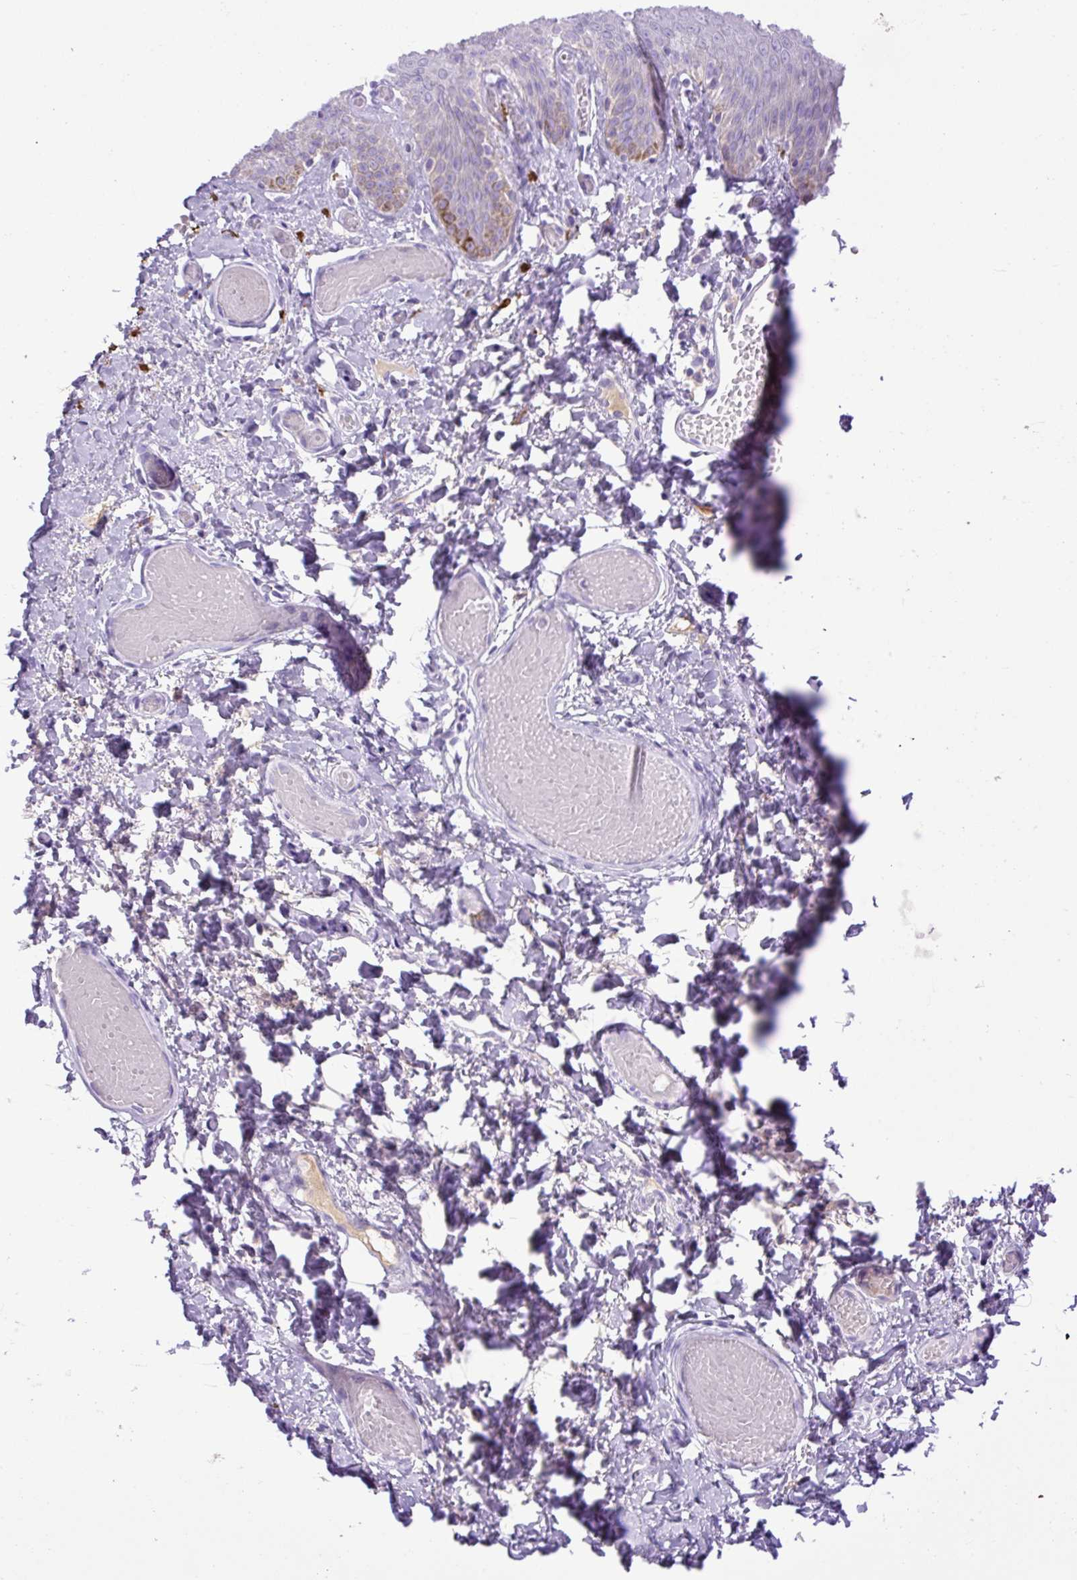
{"staining": {"intensity": "negative", "quantity": "none", "location": "none"}, "tissue": "skin", "cell_type": "Epidermal cells", "image_type": "normal", "snomed": [{"axis": "morphology", "description": "Normal tissue, NOS"}, {"axis": "topography", "description": "Anal"}], "caption": "Immunohistochemistry (IHC) micrograph of normal skin: human skin stained with DAB shows no significant protein staining in epidermal cells.", "gene": "SPTBN5", "patient": {"sex": "female", "age": 40}}